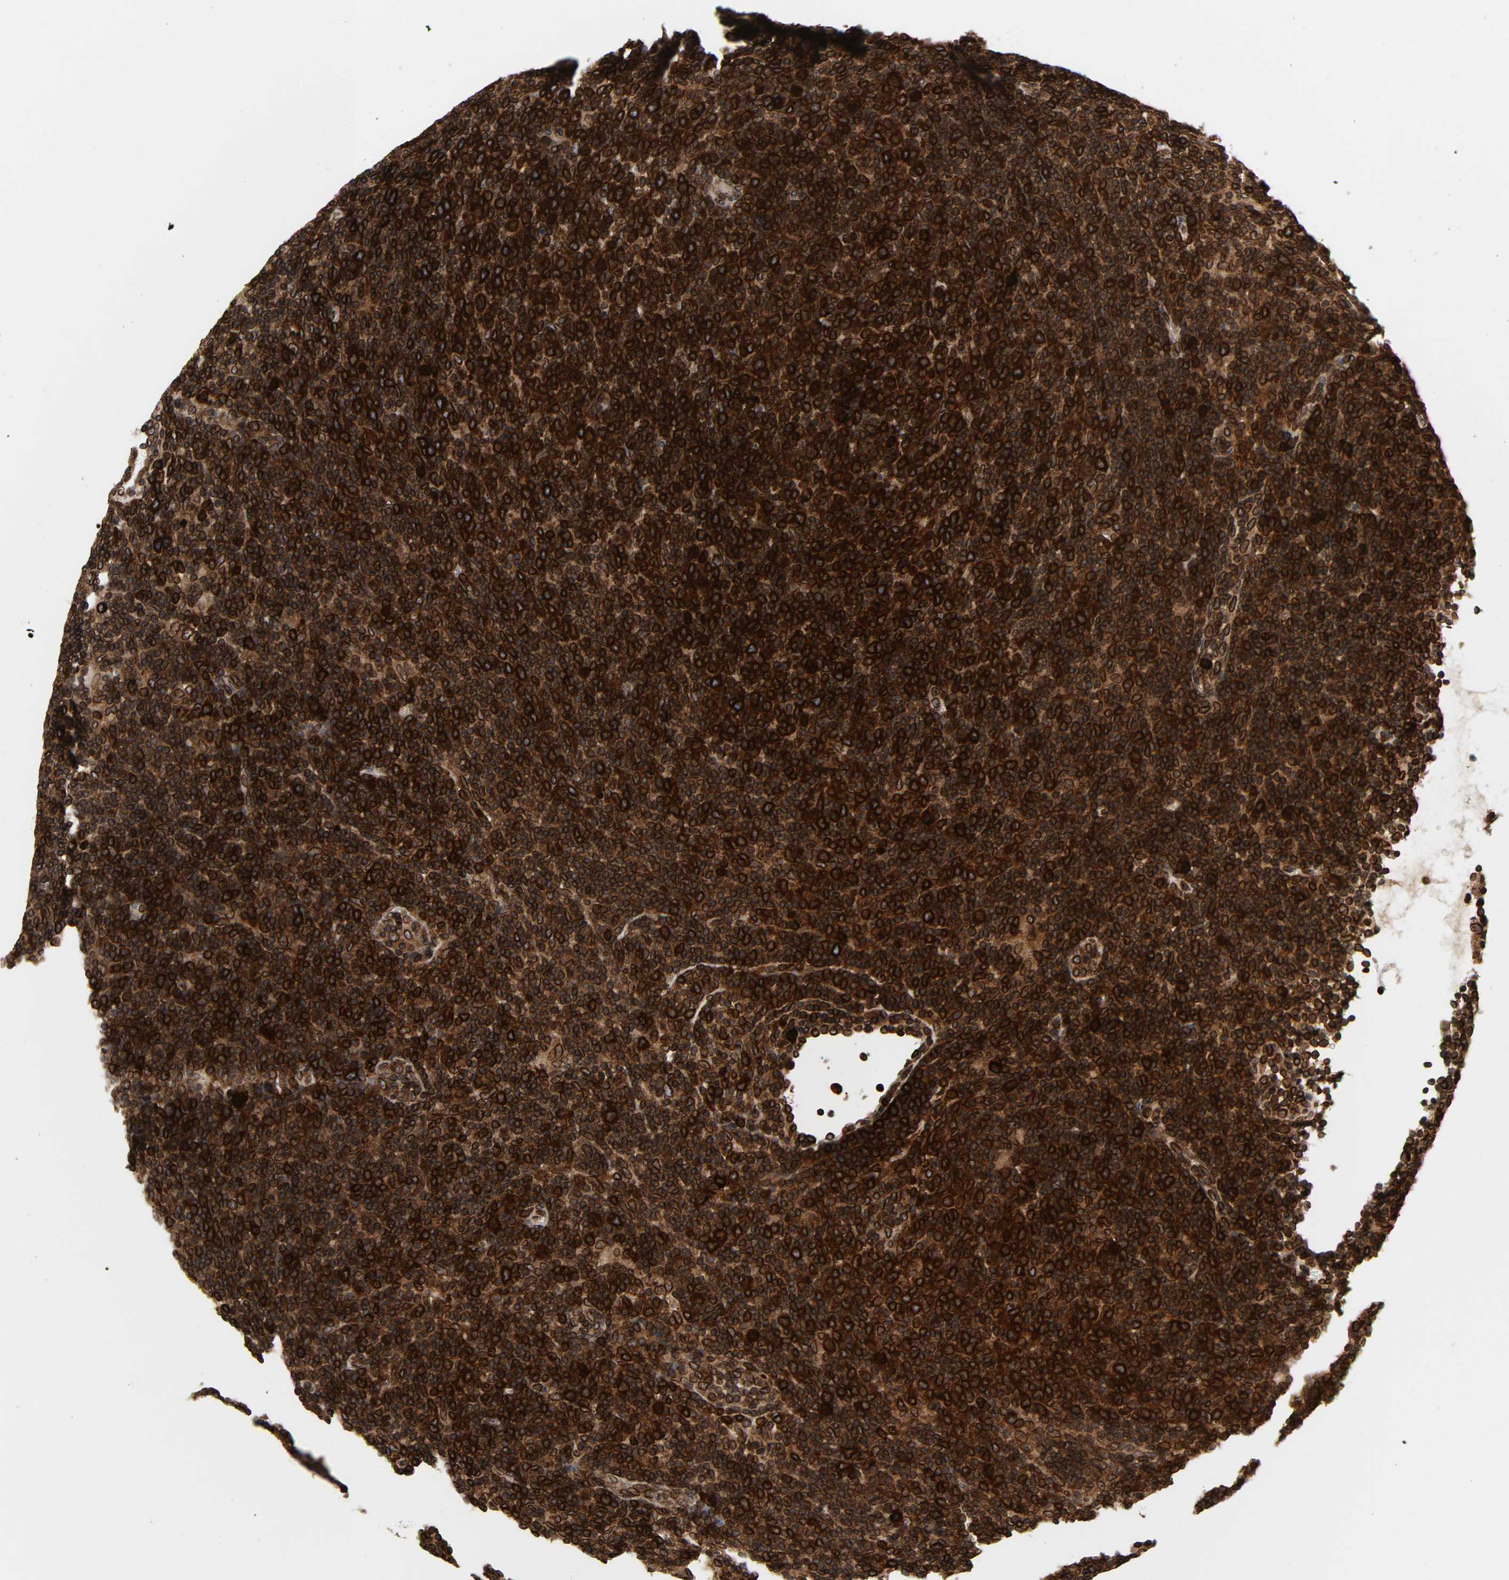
{"staining": {"intensity": "strong", "quantity": ">75%", "location": "cytoplasmic/membranous,nuclear"}, "tissue": "lymphoma", "cell_type": "Tumor cells", "image_type": "cancer", "snomed": [{"axis": "morphology", "description": "Malignant lymphoma, non-Hodgkin's type, Low grade"}, {"axis": "topography", "description": "Lymph node"}], "caption": "Immunohistochemical staining of low-grade malignant lymphoma, non-Hodgkin's type reveals high levels of strong cytoplasmic/membranous and nuclear protein staining in approximately >75% of tumor cells.", "gene": "RANGAP1", "patient": {"sex": "male", "age": 70}}